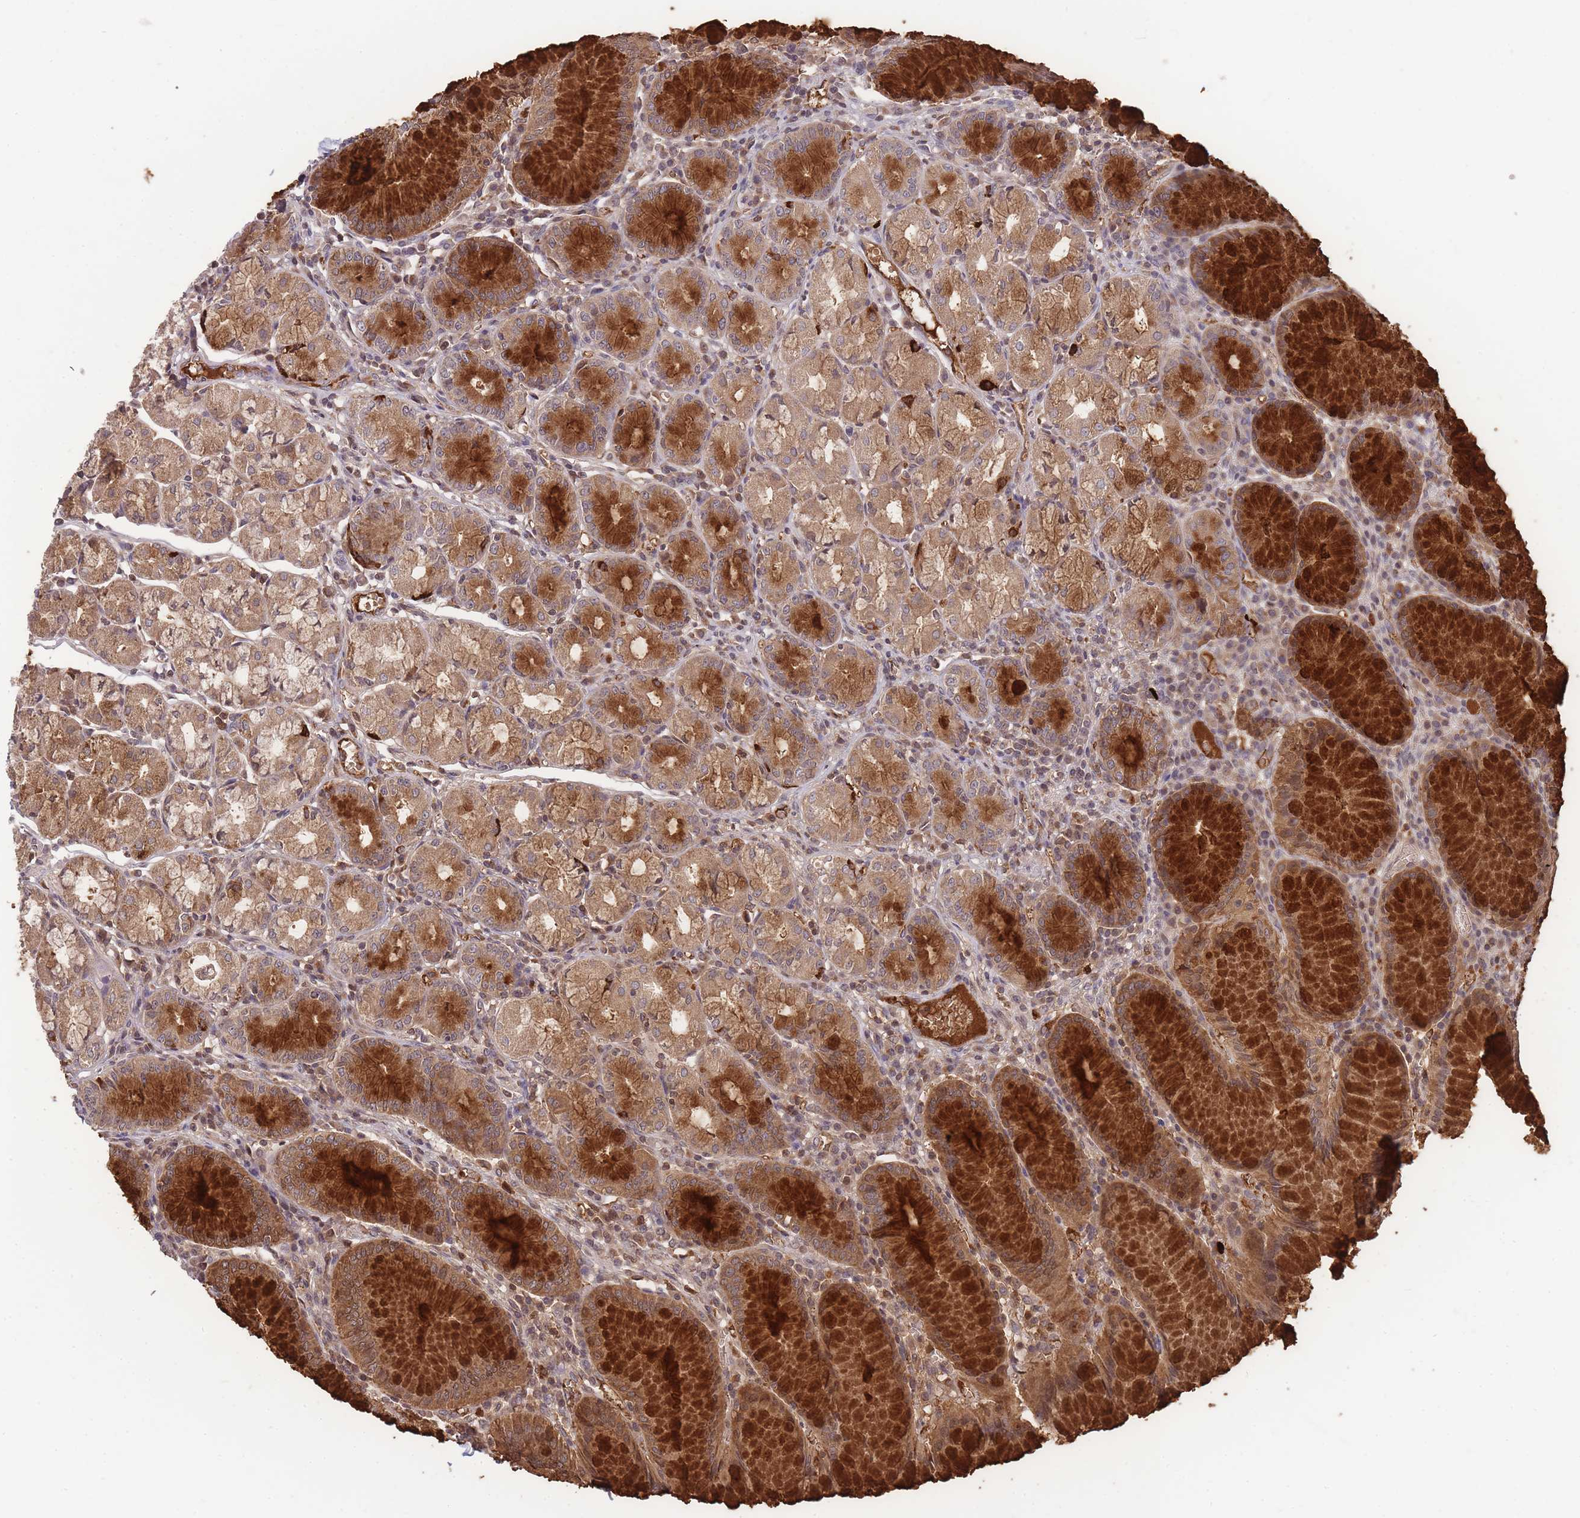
{"staining": {"intensity": "strong", "quantity": ">75%", "location": "cytoplasmic/membranous"}, "tissue": "stomach", "cell_type": "Glandular cells", "image_type": "normal", "snomed": [{"axis": "morphology", "description": "Normal tissue, NOS"}, {"axis": "topography", "description": "Stomach"}], "caption": "Immunohistochemistry (IHC) (DAB (3,3'-diaminobenzidine)) staining of unremarkable human stomach displays strong cytoplasmic/membranous protein positivity in about >75% of glandular cells. (DAB = brown stain, brightfield microscopy at high magnification).", "gene": "RALGDS", "patient": {"sex": "male", "age": 55}}